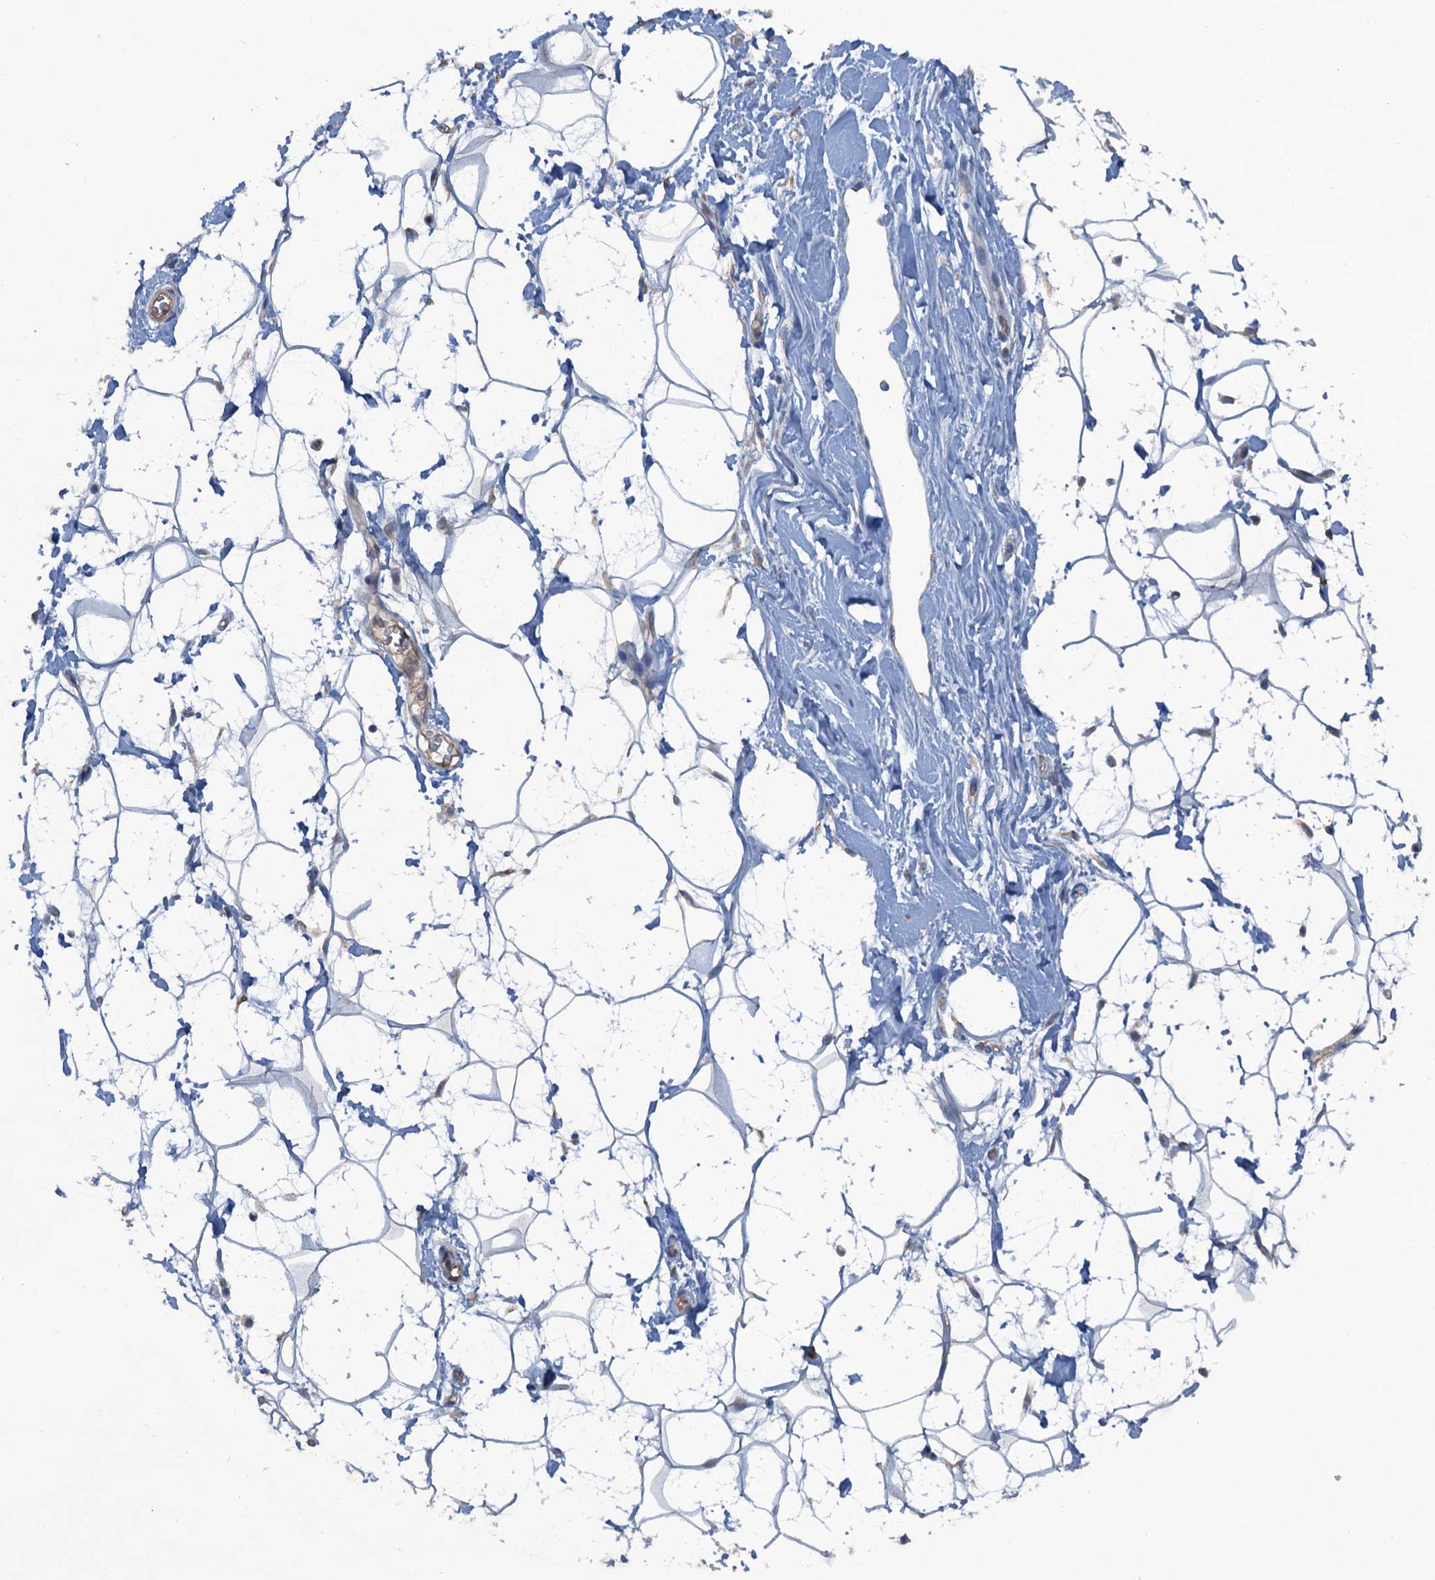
{"staining": {"intensity": "weak", "quantity": "25%-75%", "location": "cytoplasmic/membranous"}, "tissue": "adipose tissue", "cell_type": "Adipocytes", "image_type": "normal", "snomed": [{"axis": "morphology", "description": "Normal tissue, NOS"}, {"axis": "topography", "description": "Breast"}], "caption": "Immunohistochemical staining of normal adipose tissue exhibits 25%-75% levels of weak cytoplasmic/membranous protein expression in about 25%-75% of adipocytes.", "gene": "MYO16", "patient": {"sex": "female", "age": 26}}